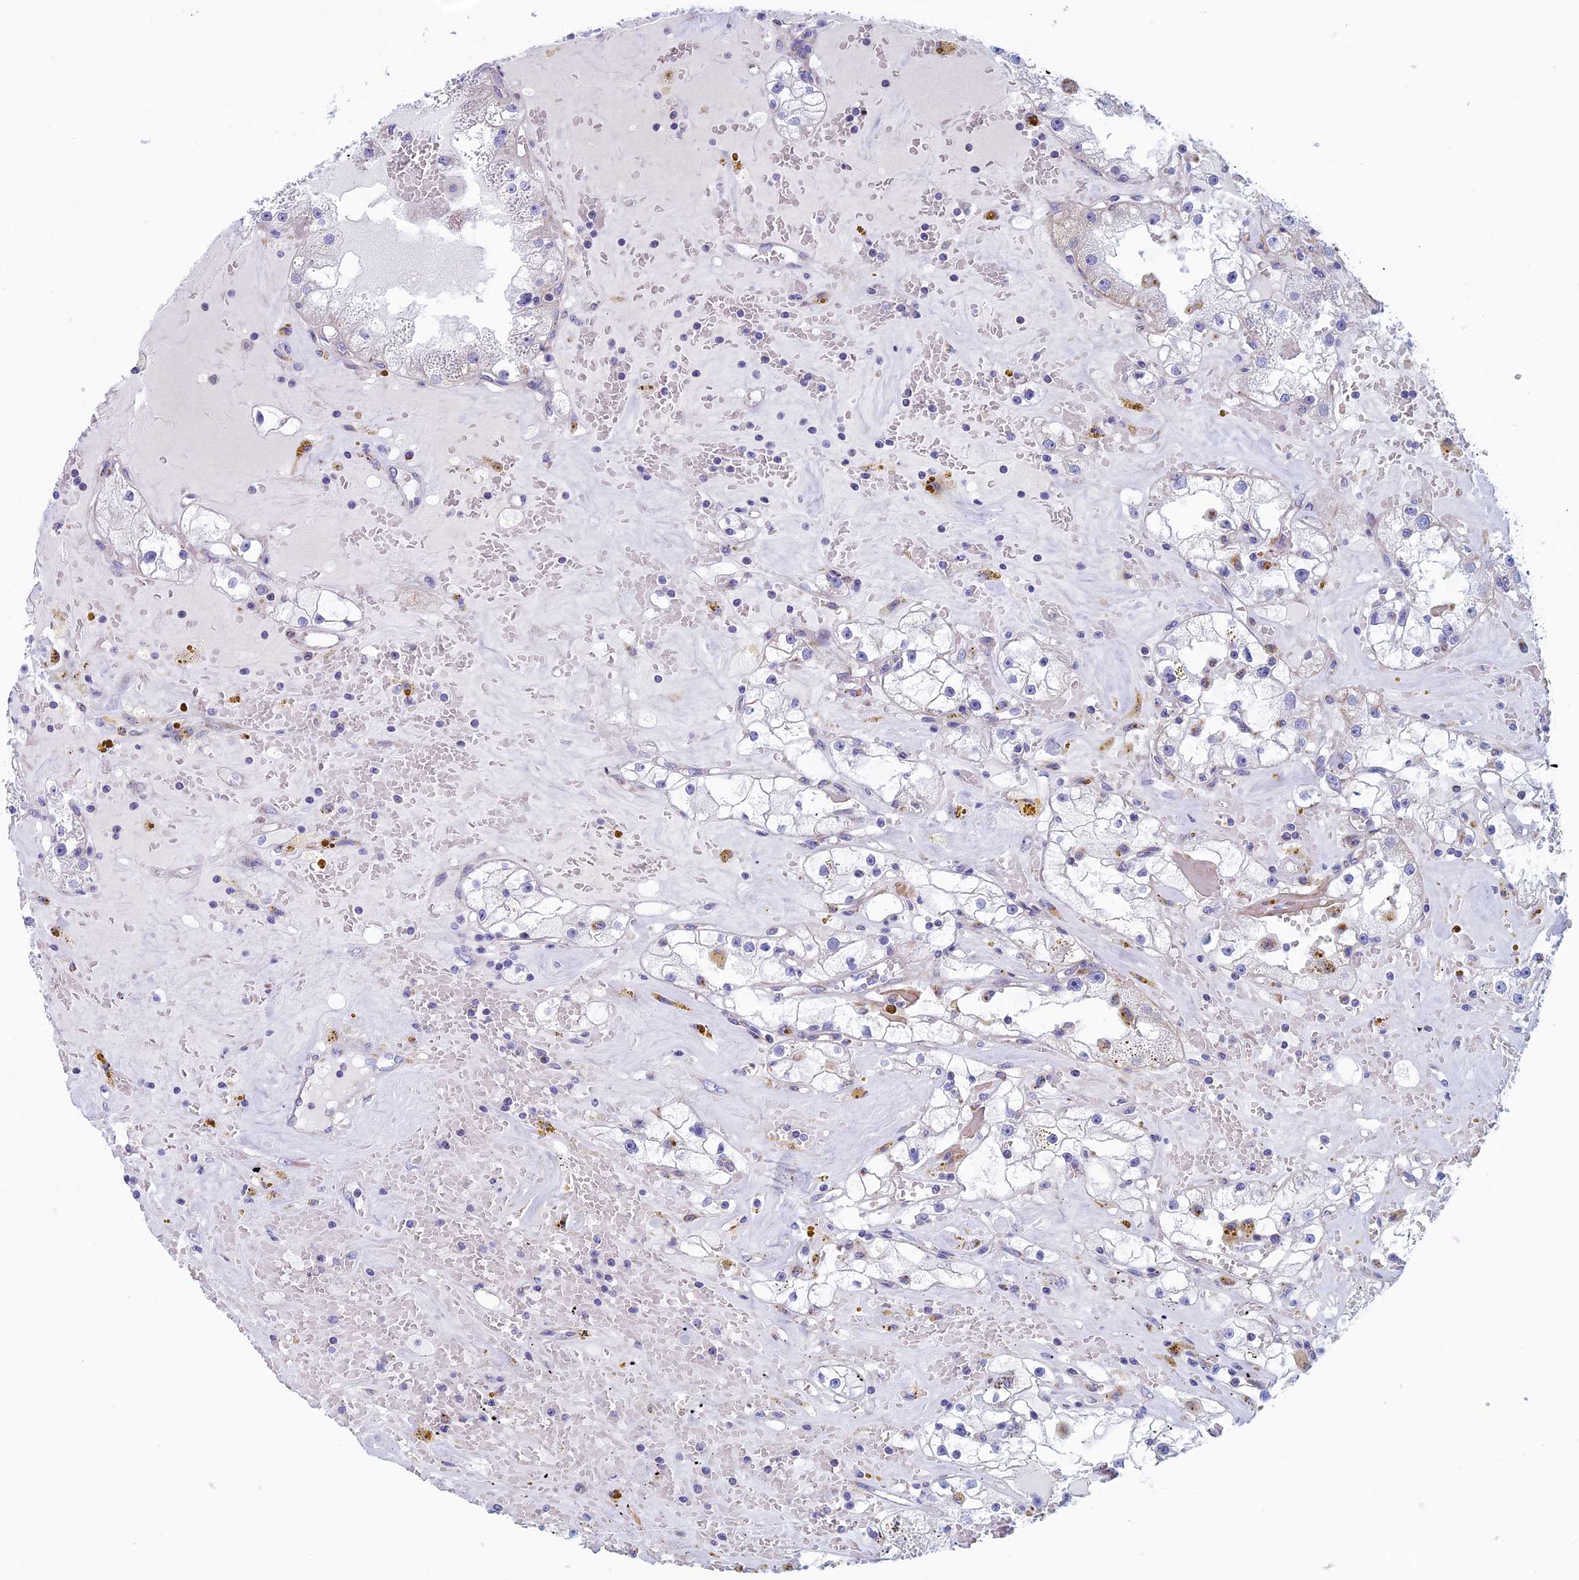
{"staining": {"intensity": "negative", "quantity": "none", "location": "none"}, "tissue": "renal cancer", "cell_type": "Tumor cells", "image_type": "cancer", "snomed": [{"axis": "morphology", "description": "Adenocarcinoma, NOS"}, {"axis": "topography", "description": "Kidney"}], "caption": "Micrograph shows no significant protein expression in tumor cells of adenocarcinoma (renal).", "gene": "NDUFB9", "patient": {"sex": "male", "age": 56}}